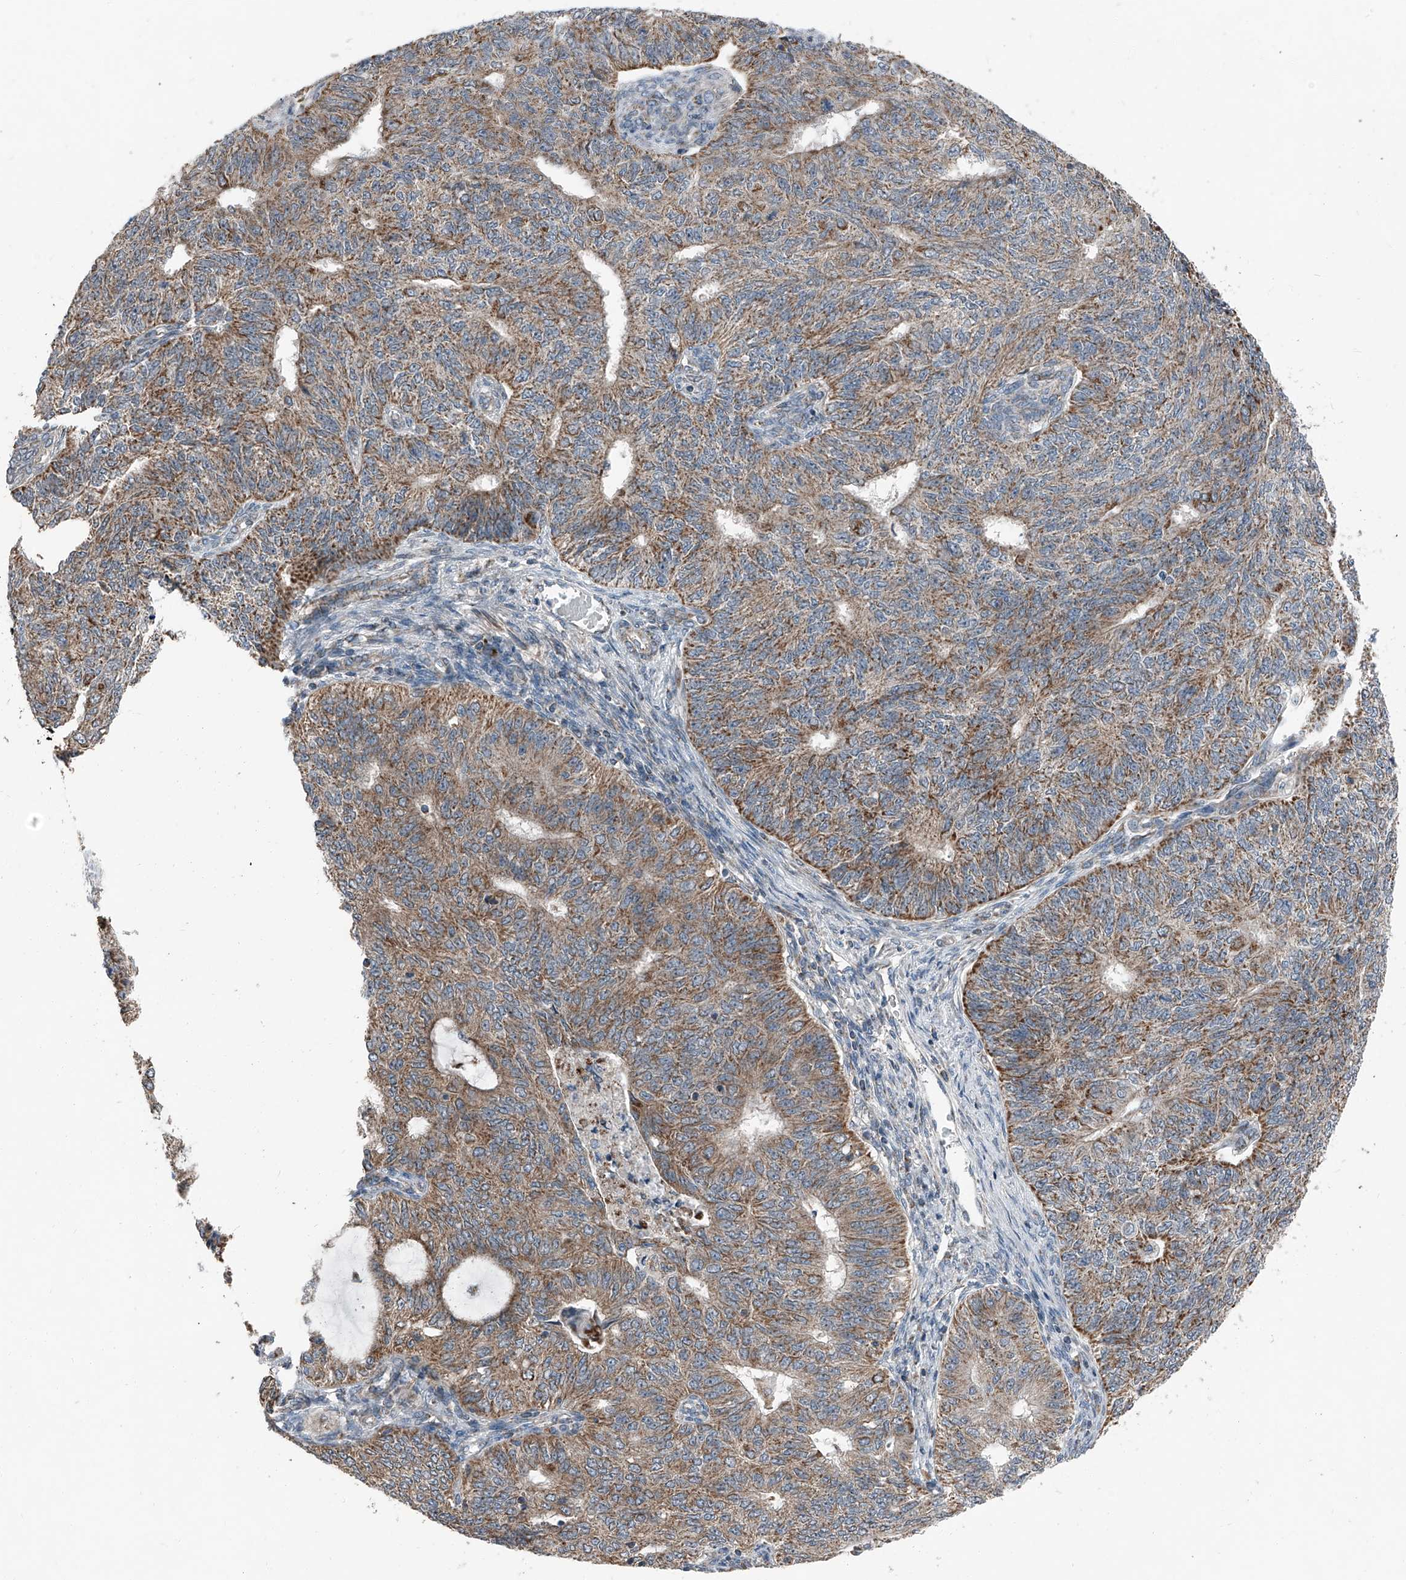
{"staining": {"intensity": "moderate", "quantity": ">75%", "location": "cytoplasmic/membranous"}, "tissue": "endometrial cancer", "cell_type": "Tumor cells", "image_type": "cancer", "snomed": [{"axis": "morphology", "description": "Adenocarcinoma, NOS"}, {"axis": "topography", "description": "Endometrium"}], "caption": "Endometrial cancer stained with a brown dye exhibits moderate cytoplasmic/membranous positive staining in about >75% of tumor cells.", "gene": "CHRNA7", "patient": {"sex": "female", "age": 32}}